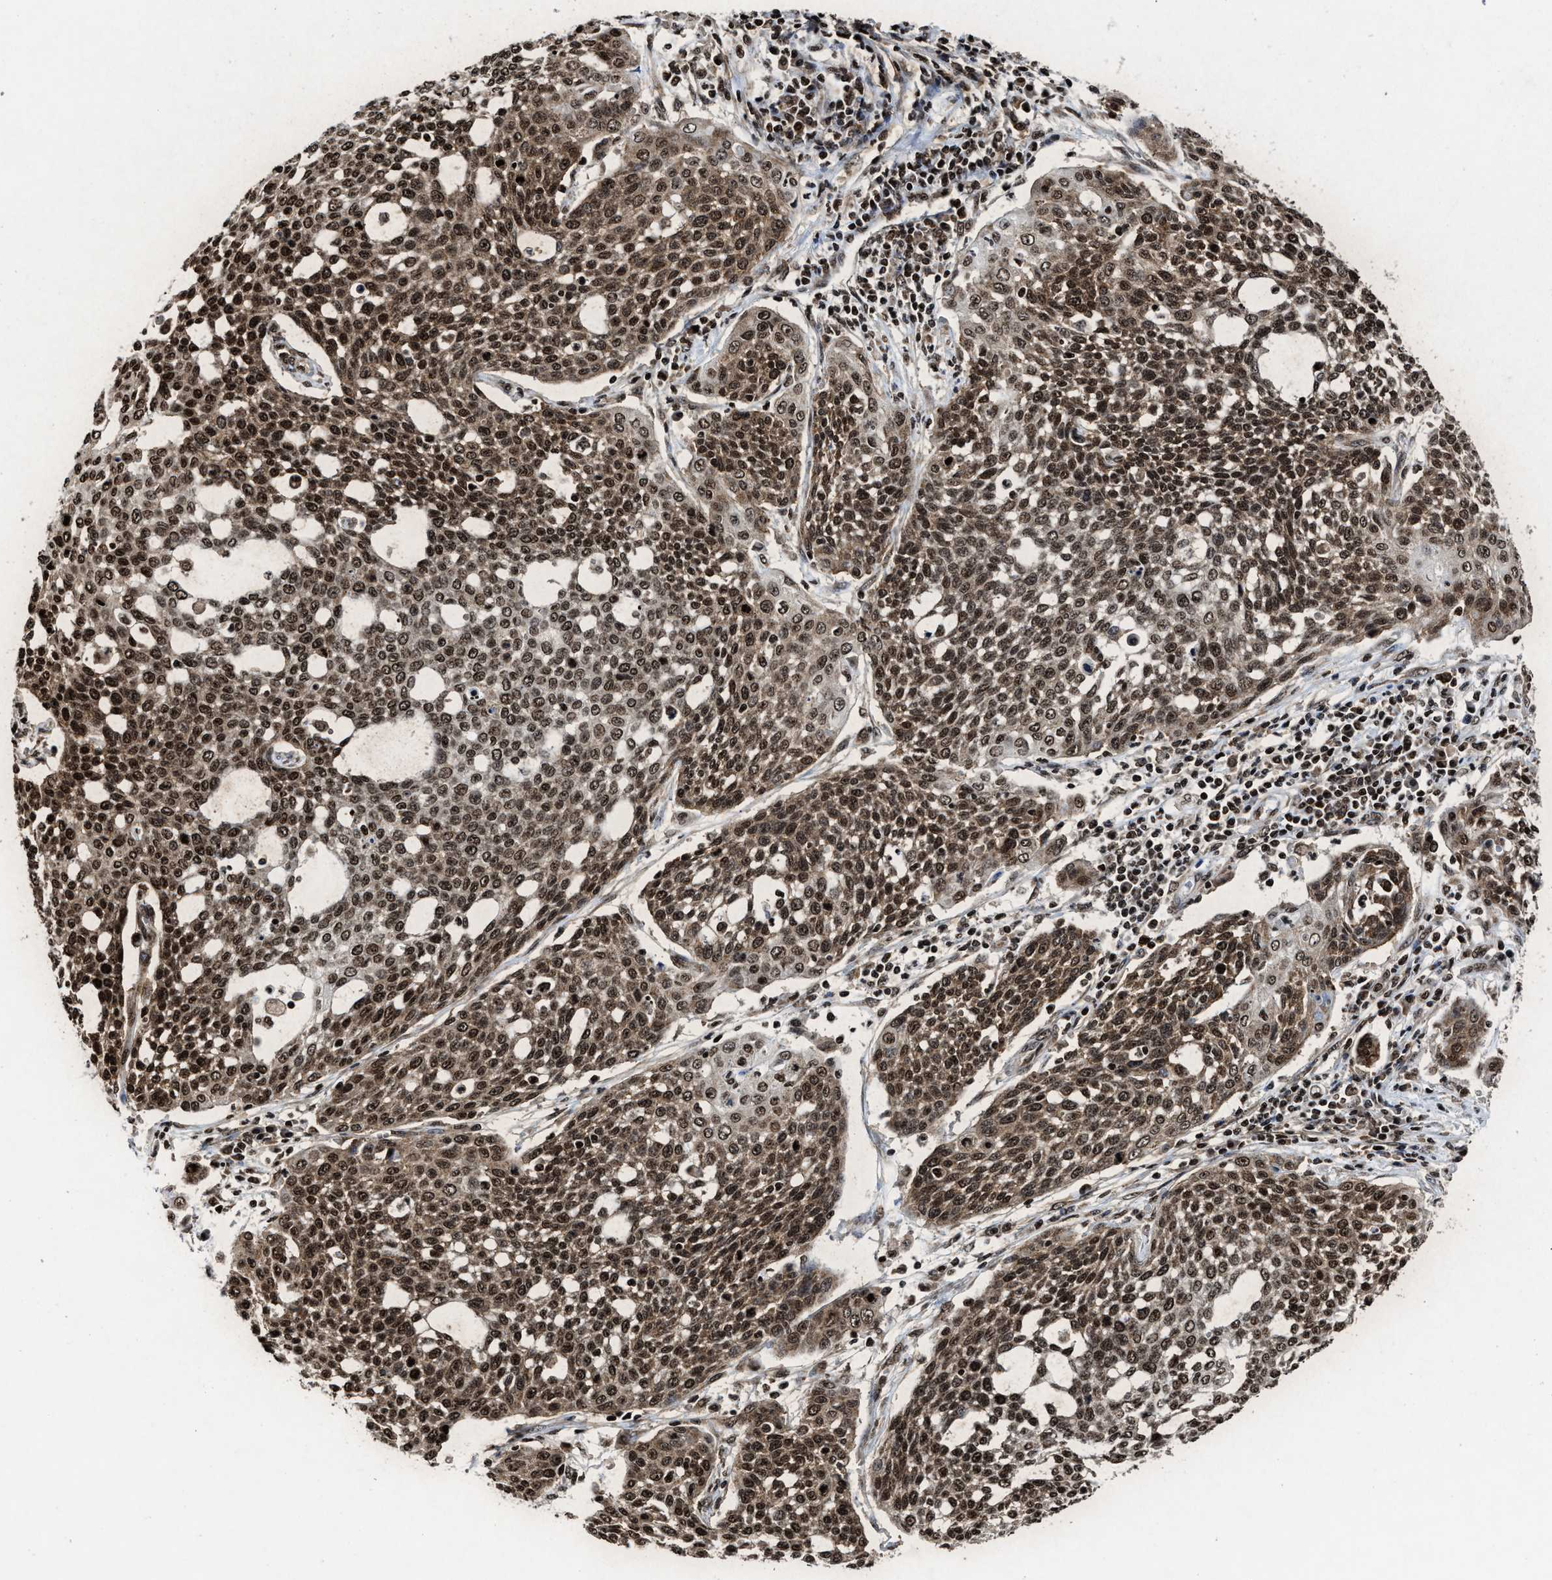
{"staining": {"intensity": "strong", "quantity": ">75%", "location": "cytoplasmic/membranous,nuclear"}, "tissue": "cervical cancer", "cell_type": "Tumor cells", "image_type": "cancer", "snomed": [{"axis": "morphology", "description": "Squamous cell carcinoma, NOS"}, {"axis": "topography", "description": "Cervix"}], "caption": "This micrograph shows immunohistochemistry (IHC) staining of squamous cell carcinoma (cervical), with high strong cytoplasmic/membranous and nuclear expression in approximately >75% of tumor cells.", "gene": "ALYREF", "patient": {"sex": "female", "age": 34}}